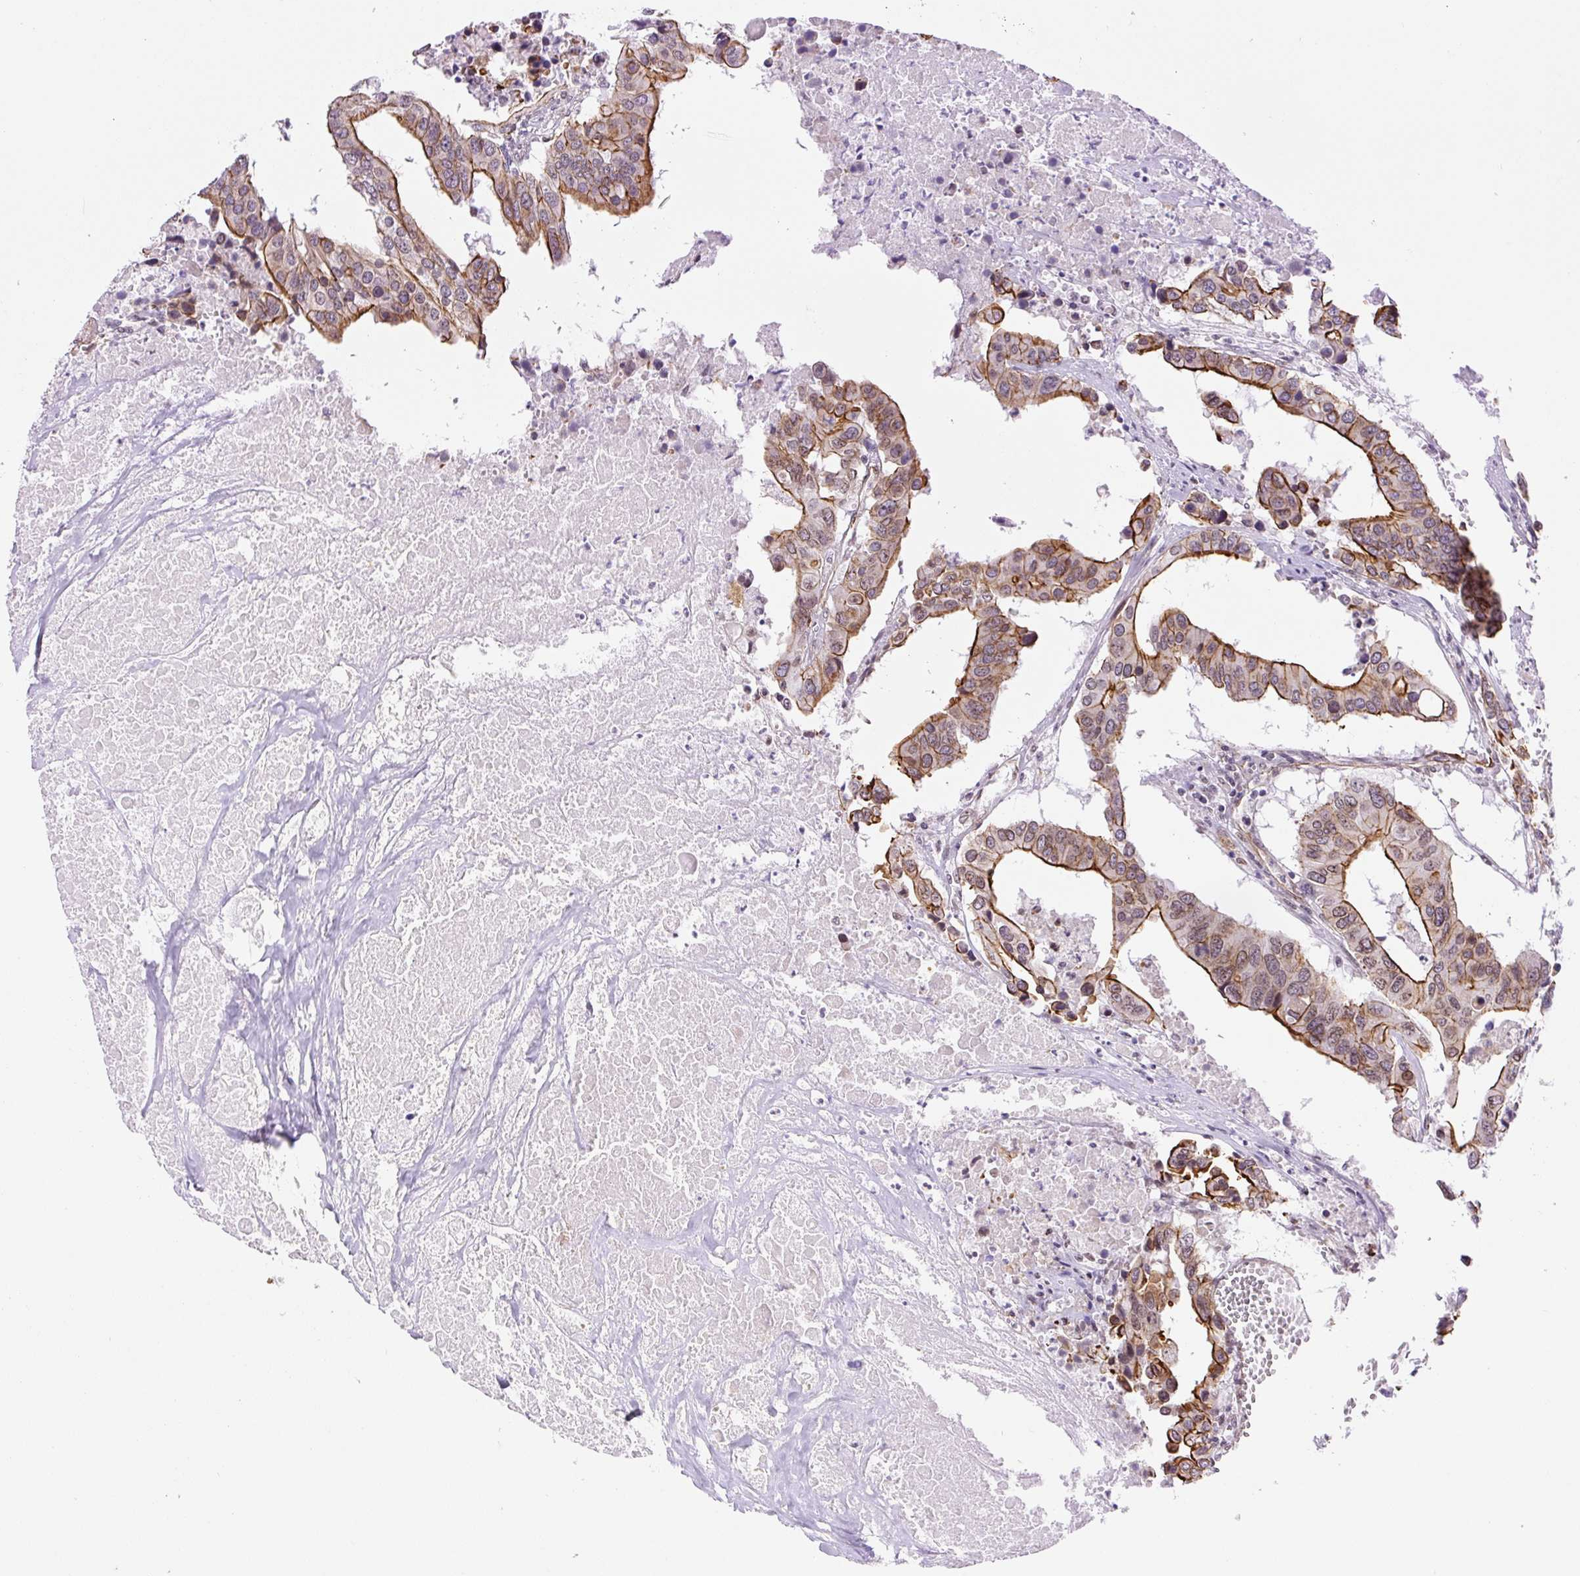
{"staining": {"intensity": "strong", "quantity": "25%-75%", "location": "cytoplasmic/membranous"}, "tissue": "colorectal cancer", "cell_type": "Tumor cells", "image_type": "cancer", "snomed": [{"axis": "morphology", "description": "Adenocarcinoma, NOS"}, {"axis": "topography", "description": "Colon"}], "caption": "Strong cytoplasmic/membranous positivity is appreciated in approximately 25%-75% of tumor cells in colorectal adenocarcinoma. Using DAB (3,3'-diaminobenzidine) (brown) and hematoxylin (blue) stains, captured at high magnification using brightfield microscopy.", "gene": "MYO5C", "patient": {"sex": "male", "age": 77}}